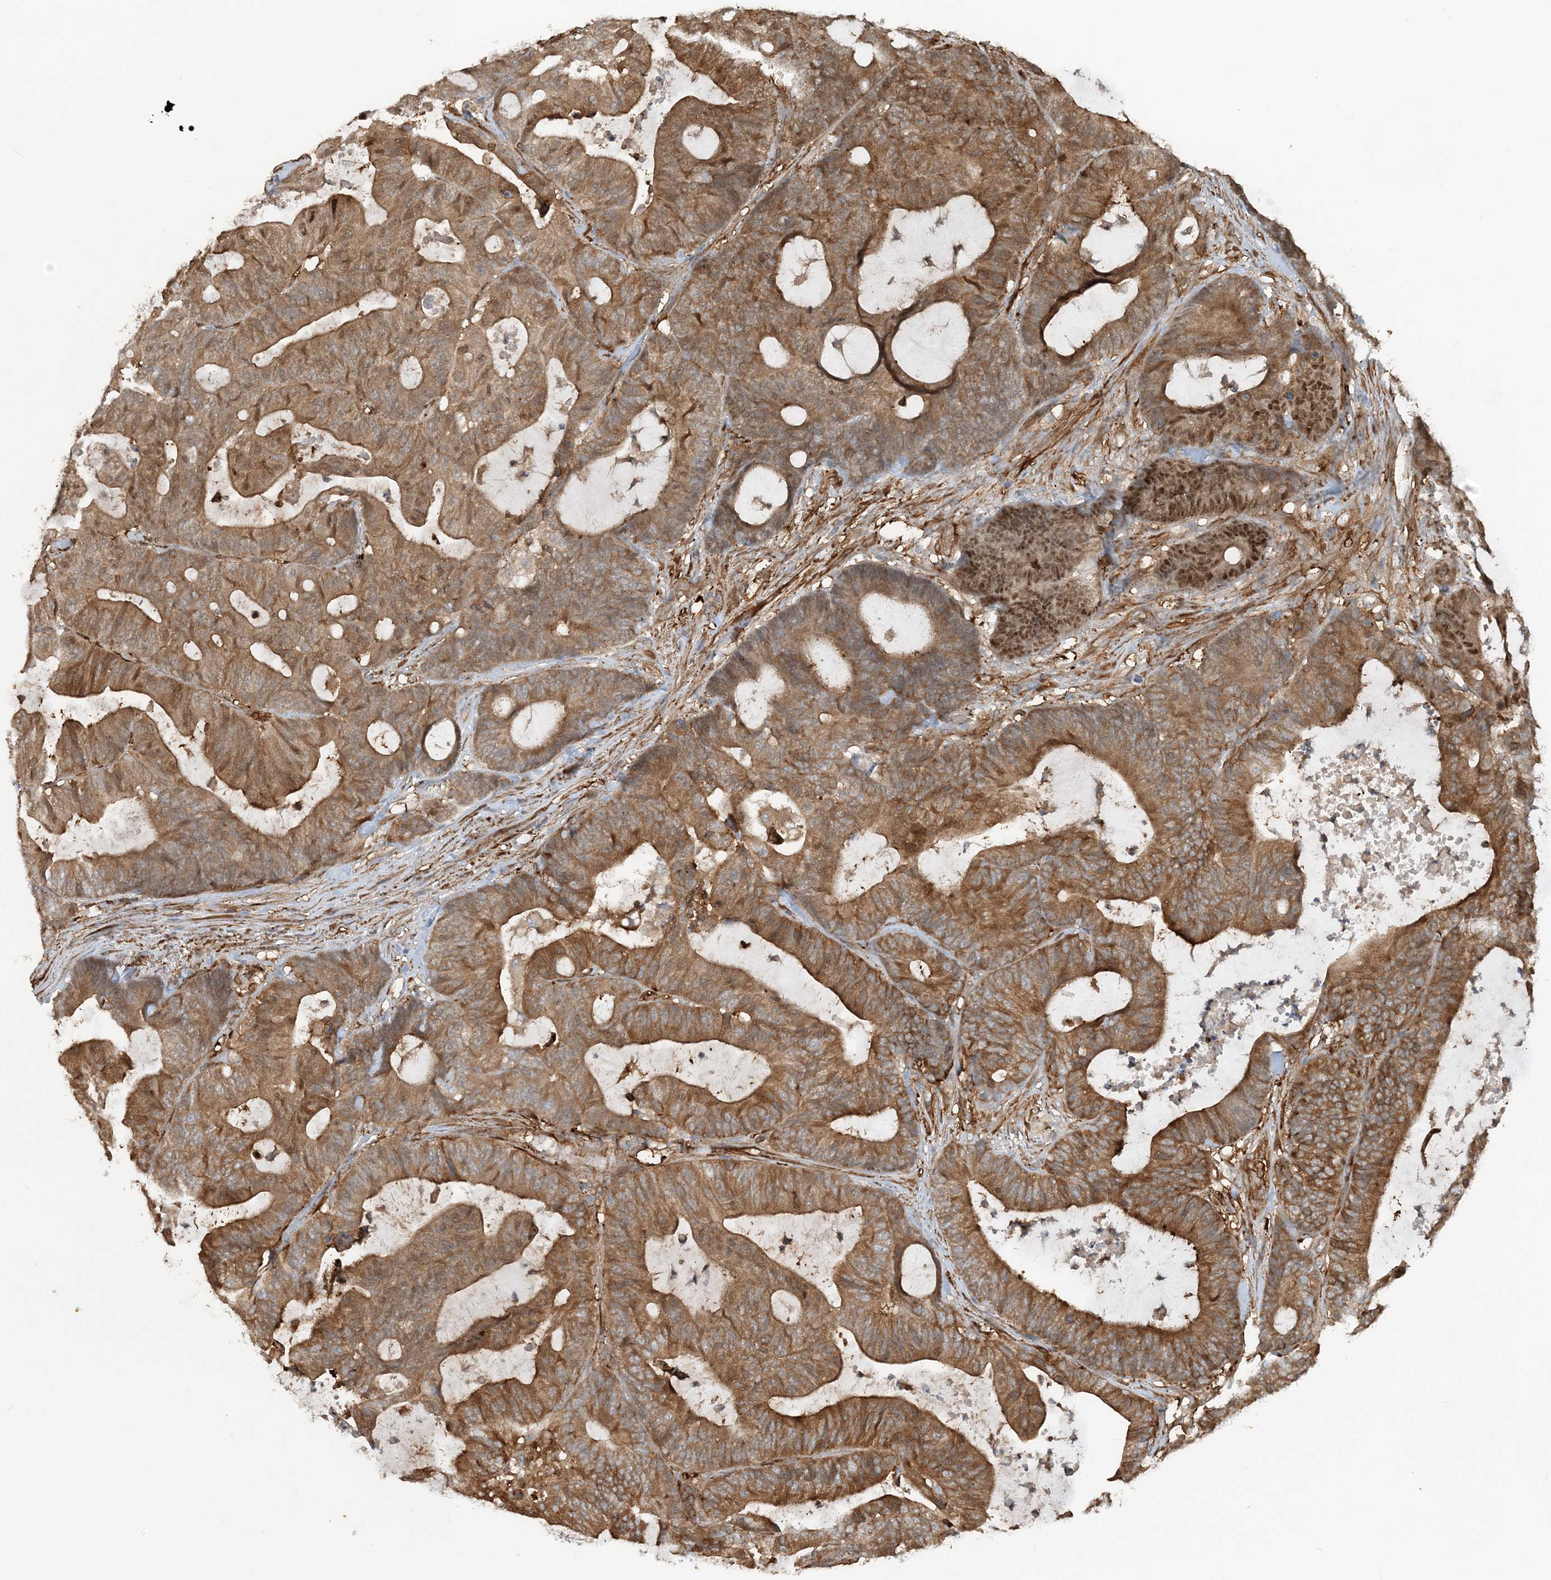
{"staining": {"intensity": "moderate", "quantity": ">75%", "location": "cytoplasmic/membranous"}, "tissue": "colorectal cancer", "cell_type": "Tumor cells", "image_type": "cancer", "snomed": [{"axis": "morphology", "description": "Adenocarcinoma, NOS"}, {"axis": "topography", "description": "Colon"}], "caption": "Immunohistochemical staining of human colorectal cancer (adenocarcinoma) demonstrates moderate cytoplasmic/membranous protein expression in approximately >75% of tumor cells. (DAB (3,3'-diaminobenzidine) IHC, brown staining for protein, blue staining for nuclei).", "gene": "DSTN", "patient": {"sex": "female", "age": 84}}